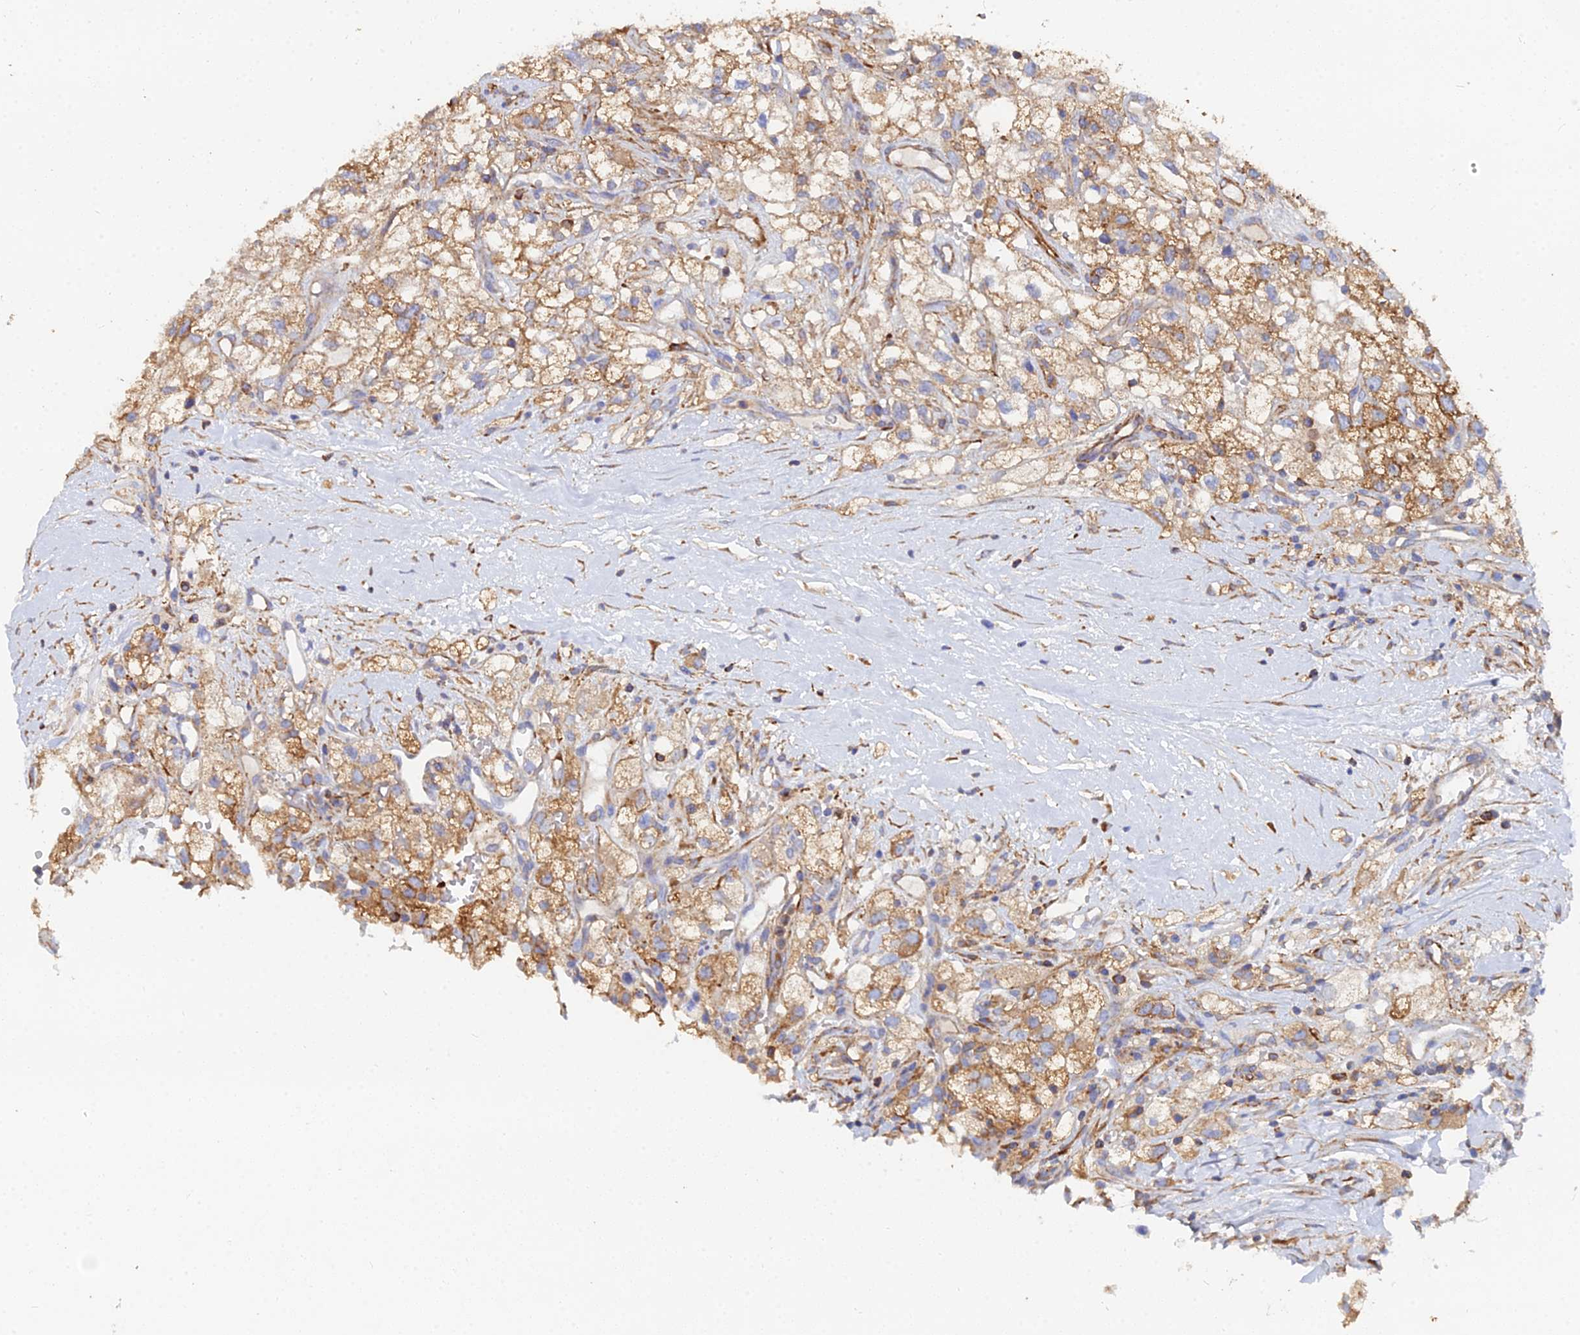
{"staining": {"intensity": "moderate", "quantity": ">75%", "location": "cytoplasmic/membranous"}, "tissue": "renal cancer", "cell_type": "Tumor cells", "image_type": "cancer", "snomed": [{"axis": "morphology", "description": "Adenocarcinoma, NOS"}, {"axis": "topography", "description": "Kidney"}], "caption": "High-magnification brightfield microscopy of adenocarcinoma (renal) stained with DAB (3,3'-diaminobenzidine) (brown) and counterstained with hematoxylin (blue). tumor cells exhibit moderate cytoplasmic/membranous positivity is present in about>75% of cells.", "gene": "GPR42", "patient": {"sex": "male", "age": 59}}